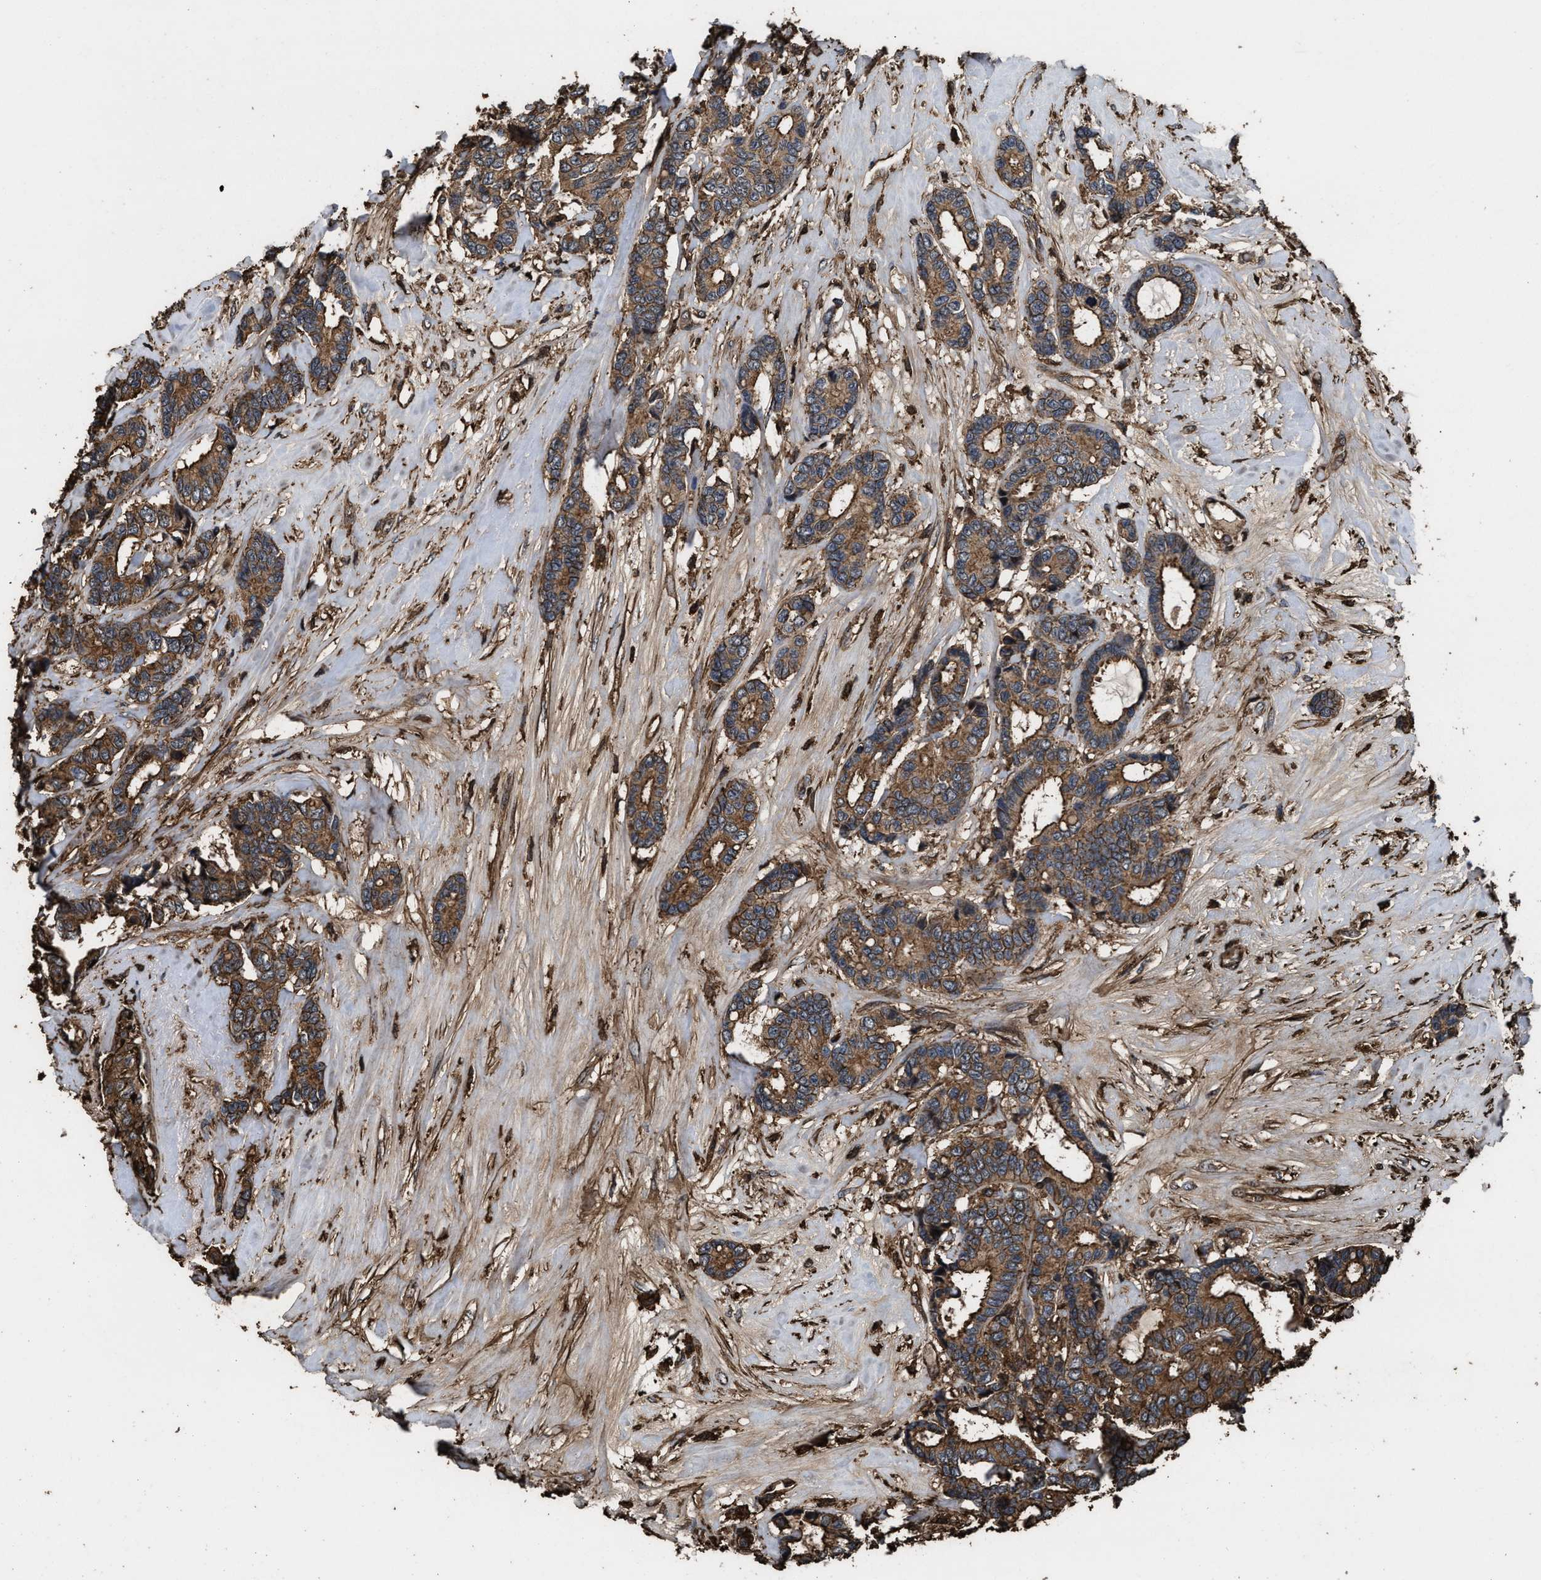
{"staining": {"intensity": "moderate", "quantity": ">75%", "location": "cytoplasmic/membranous"}, "tissue": "breast cancer", "cell_type": "Tumor cells", "image_type": "cancer", "snomed": [{"axis": "morphology", "description": "Duct carcinoma"}, {"axis": "topography", "description": "Breast"}], "caption": "High-power microscopy captured an immunohistochemistry photomicrograph of breast infiltrating ductal carcinoma, revealing moderate cytoplasmic/membranous expression in approximately >75% of tumor cells.", "gene": "KBTBD2", "patient": {"sex": "female", "age": 87}}